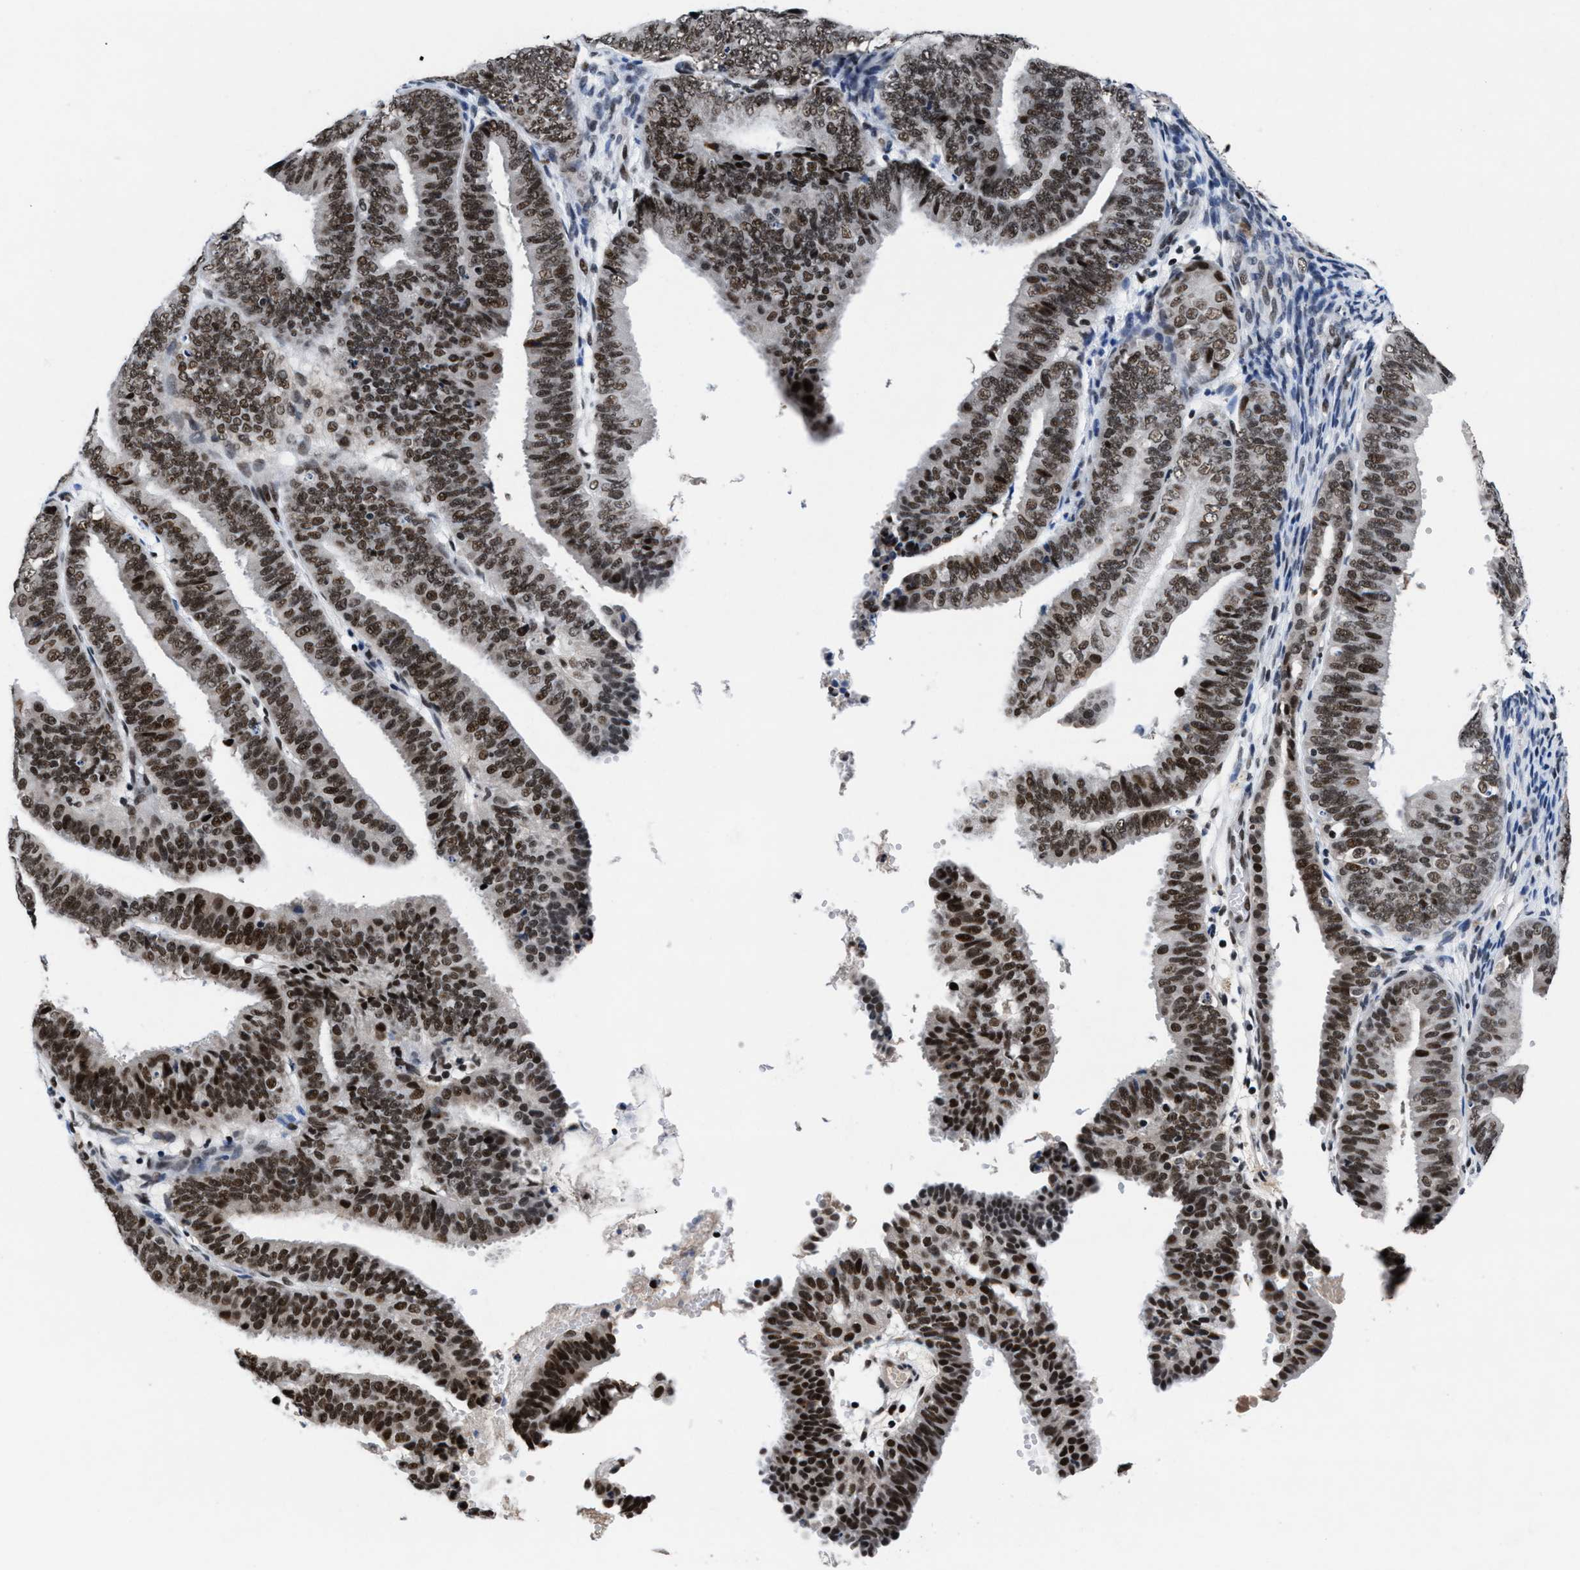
{"staining": {"intensity": "strong", "quantity": ">75%", "location": "nuclear"}, "tissue": "endometrial cancer", "cell_type": "Tumor cells", "image_type": "cancer", "snomed": [{"axis": "morphology", "description": "Adenocarcinoma, NOS"}, {"axis": "topography", "description": "Endometrium"}], "caption": "Adenocarcinoma (endometrial) was stained to show a protein in brown. There is high levels of strong nuclear staining in about >75% of tumor cells. (DAB (3,3'-diaminobenzidine) IHC with brightfield microscopy, high magnification).", "gene": "WDR81", "patient": {"sex": "female", "age": 63}}